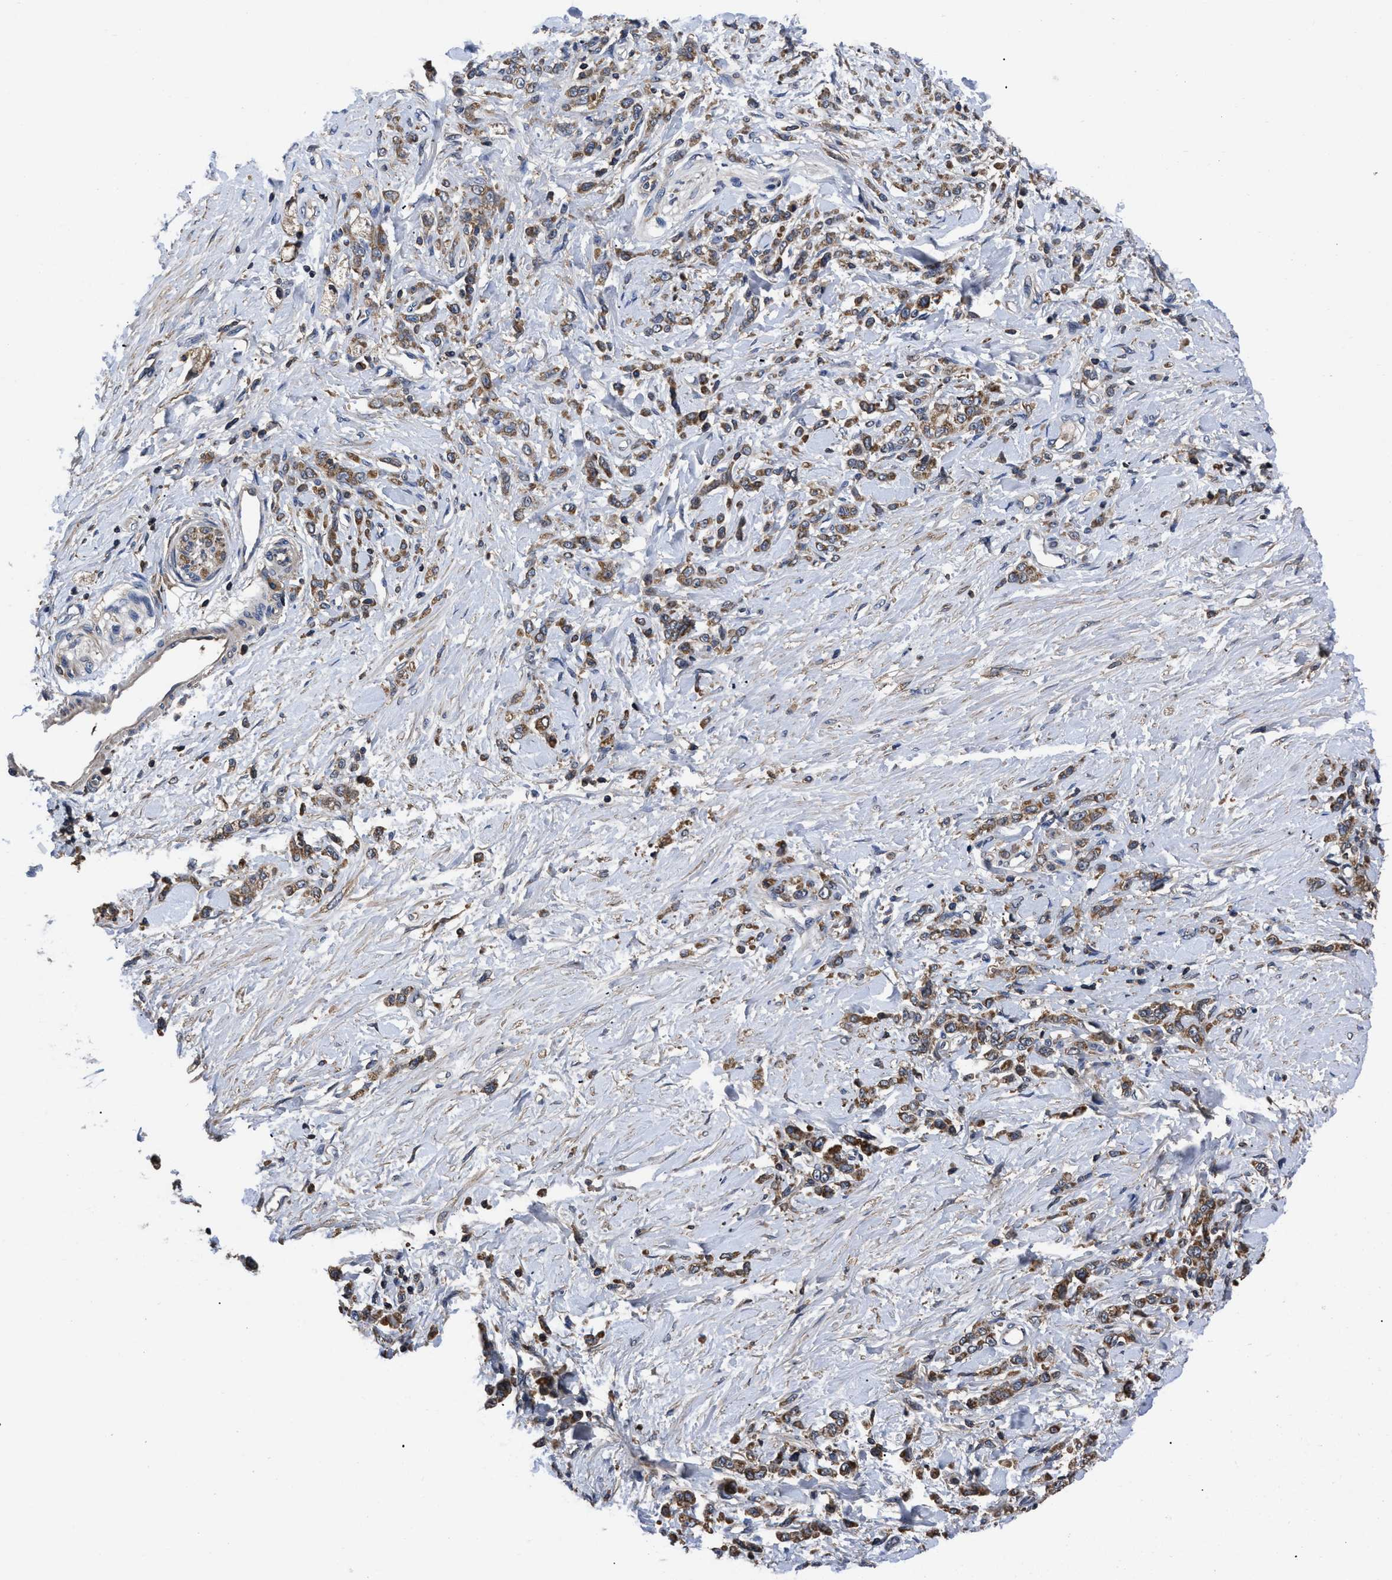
{"staining": {"intensity": "moderate", "quantity": ">75%", "location": "cytoplasmic/membranous"}, "tissue": "stomach cancer", "cell_type": "Tumor cells", "image_type": "cancer", "snomed": [{"axis": "morphology", "description": "Normal tissue, NOS"}, {"axis": "morphology", "description": "Adenocarcinoma, NOS"}, {"axis": "topography", "description": "Stomach"}], "caption": "Immunohistochemical staining of stomach cancer exhibits moderate cytoplasmic/membranous protein staining in approximately >75% of tumor cells. Nuclei are stained in blue.", "gene": "LRRC3", "patient": {"sex": "male", "age": 82}}